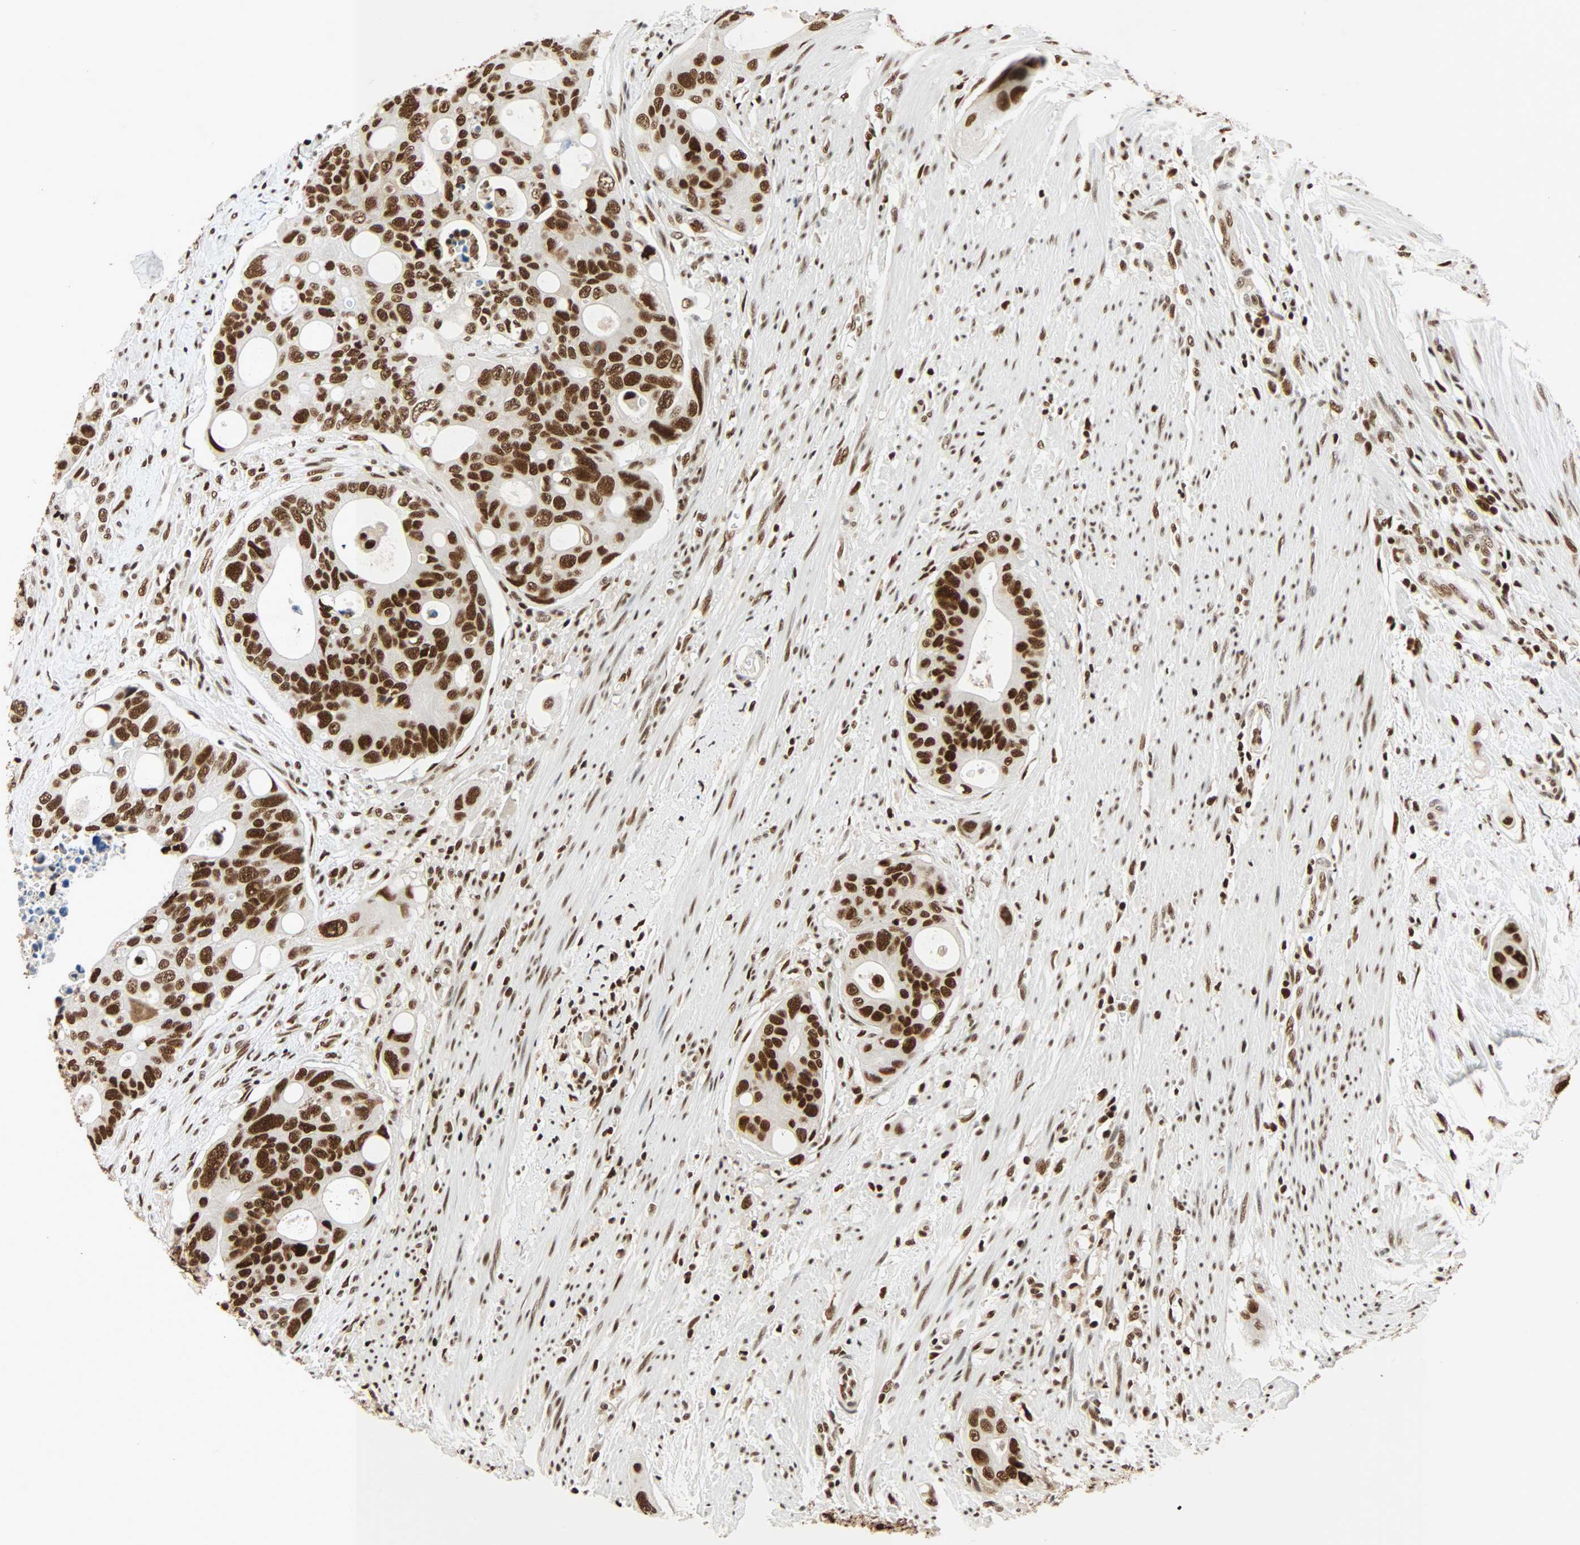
{"staining": {"intensity": "strong", "quantity": ">75%", "location": "nuclear"}, "tissue": "colorectal cancer", "cell_type": "Tumor cells", "image_type": "cancer", "snomed": [{"axis": "morphology", "description": "Adenocarcinoma, NOS"}, {"axis": "topography", "description": "Colon"}], "caption": "Colorectal cancer tissue demonstrates strong nuclear positivity in approximately >75% of tumor cells", "gene": "CDK12", "patient": {"sex": "female", "age": 57}}